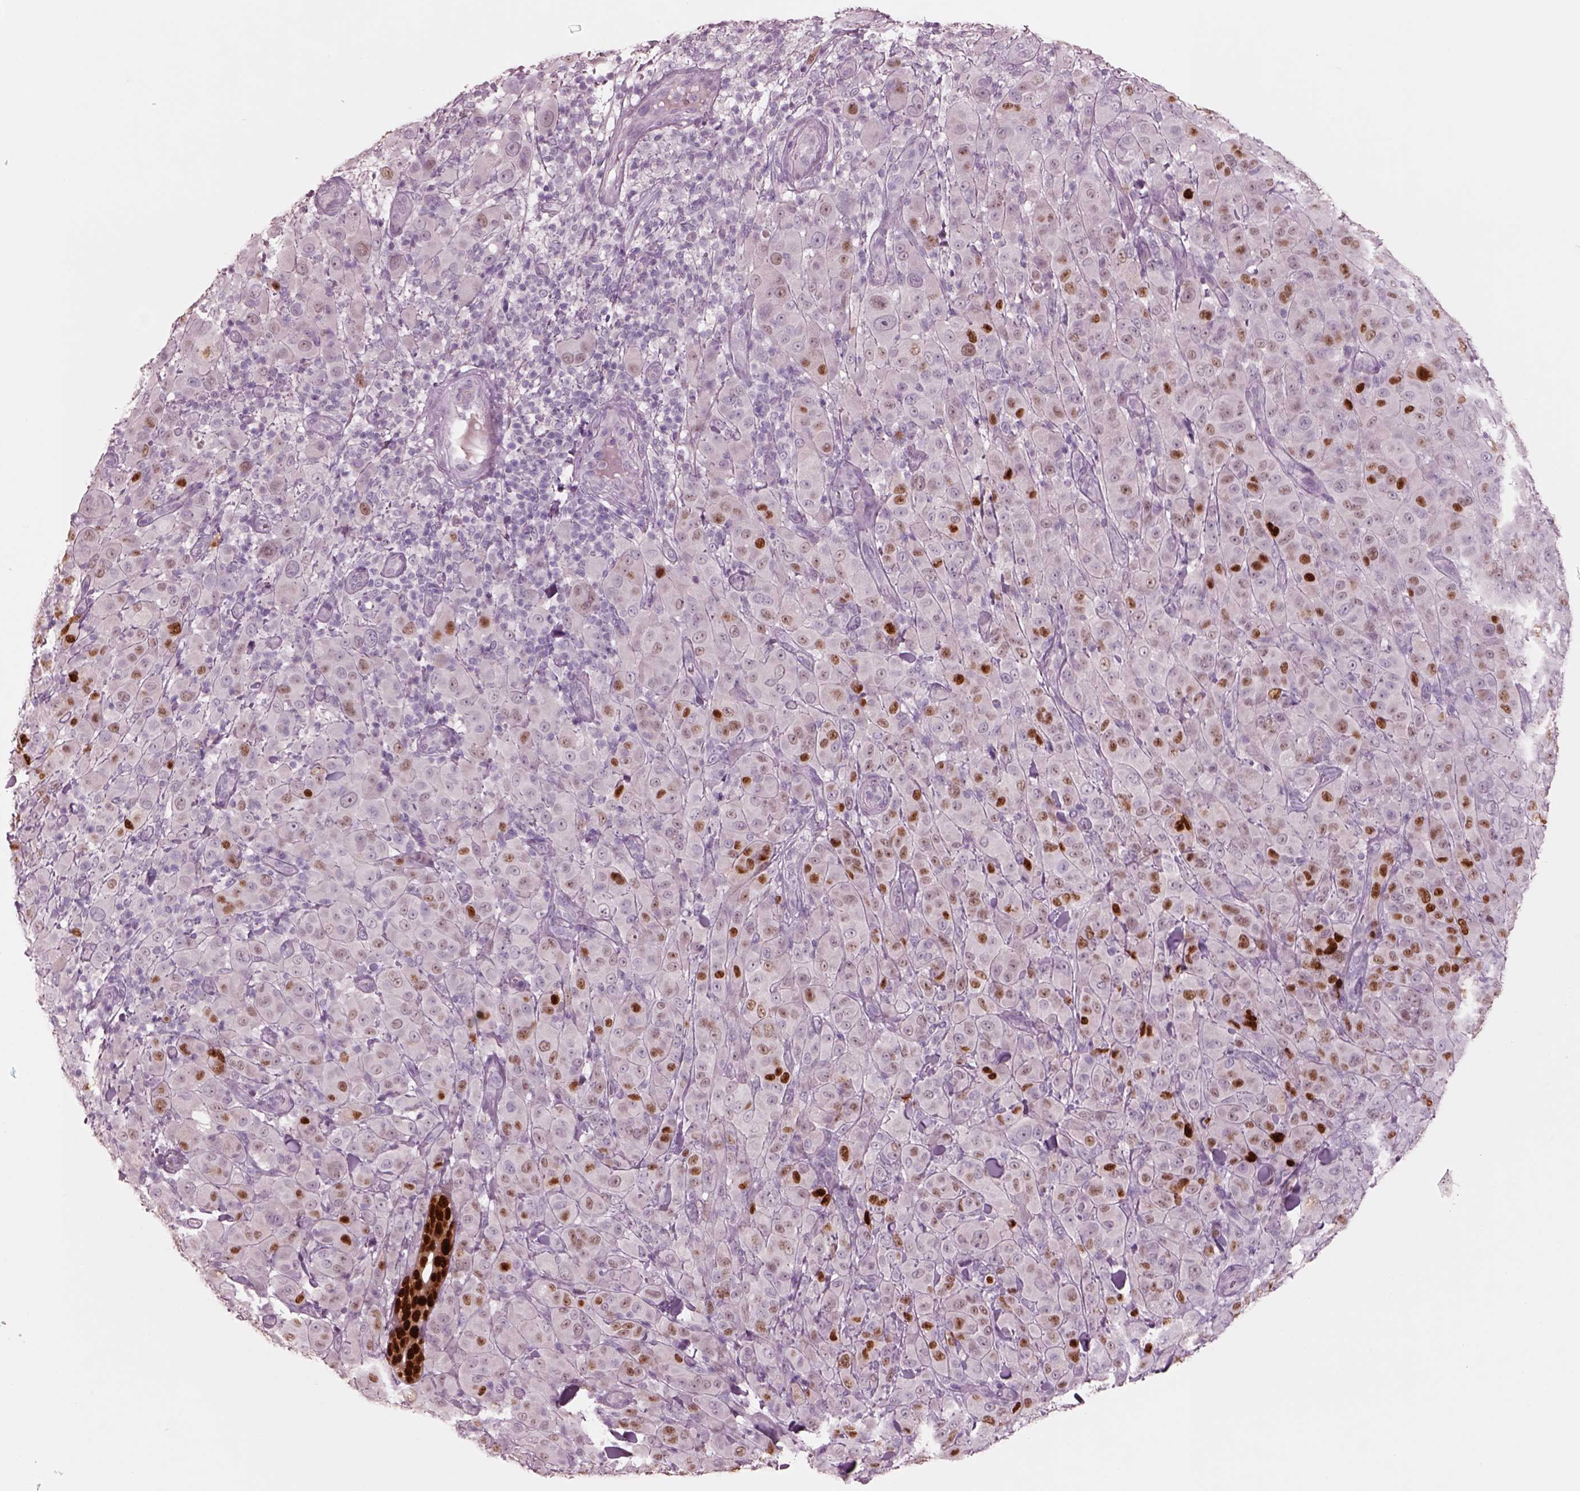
{"staining": {"intensity": "strong", "quantity": "<25%", "location": "nuclear"}, "tissue": "melanoma", "cell_type": "Tumor cells", "image_type": "cancer", "snomed": [{"axis": "morphology", "description": "Malignant melanoma, NOS"}, {"axis": "topography", "description": "Skin"}], "caption": "DAB immunohistochemical staining of malignant melanoma exhibits strong nuclear protein positivity in approximately <25% of tumor cells.", "gene": "SOX9", "patient": {"sex": "female", "age": 87}}